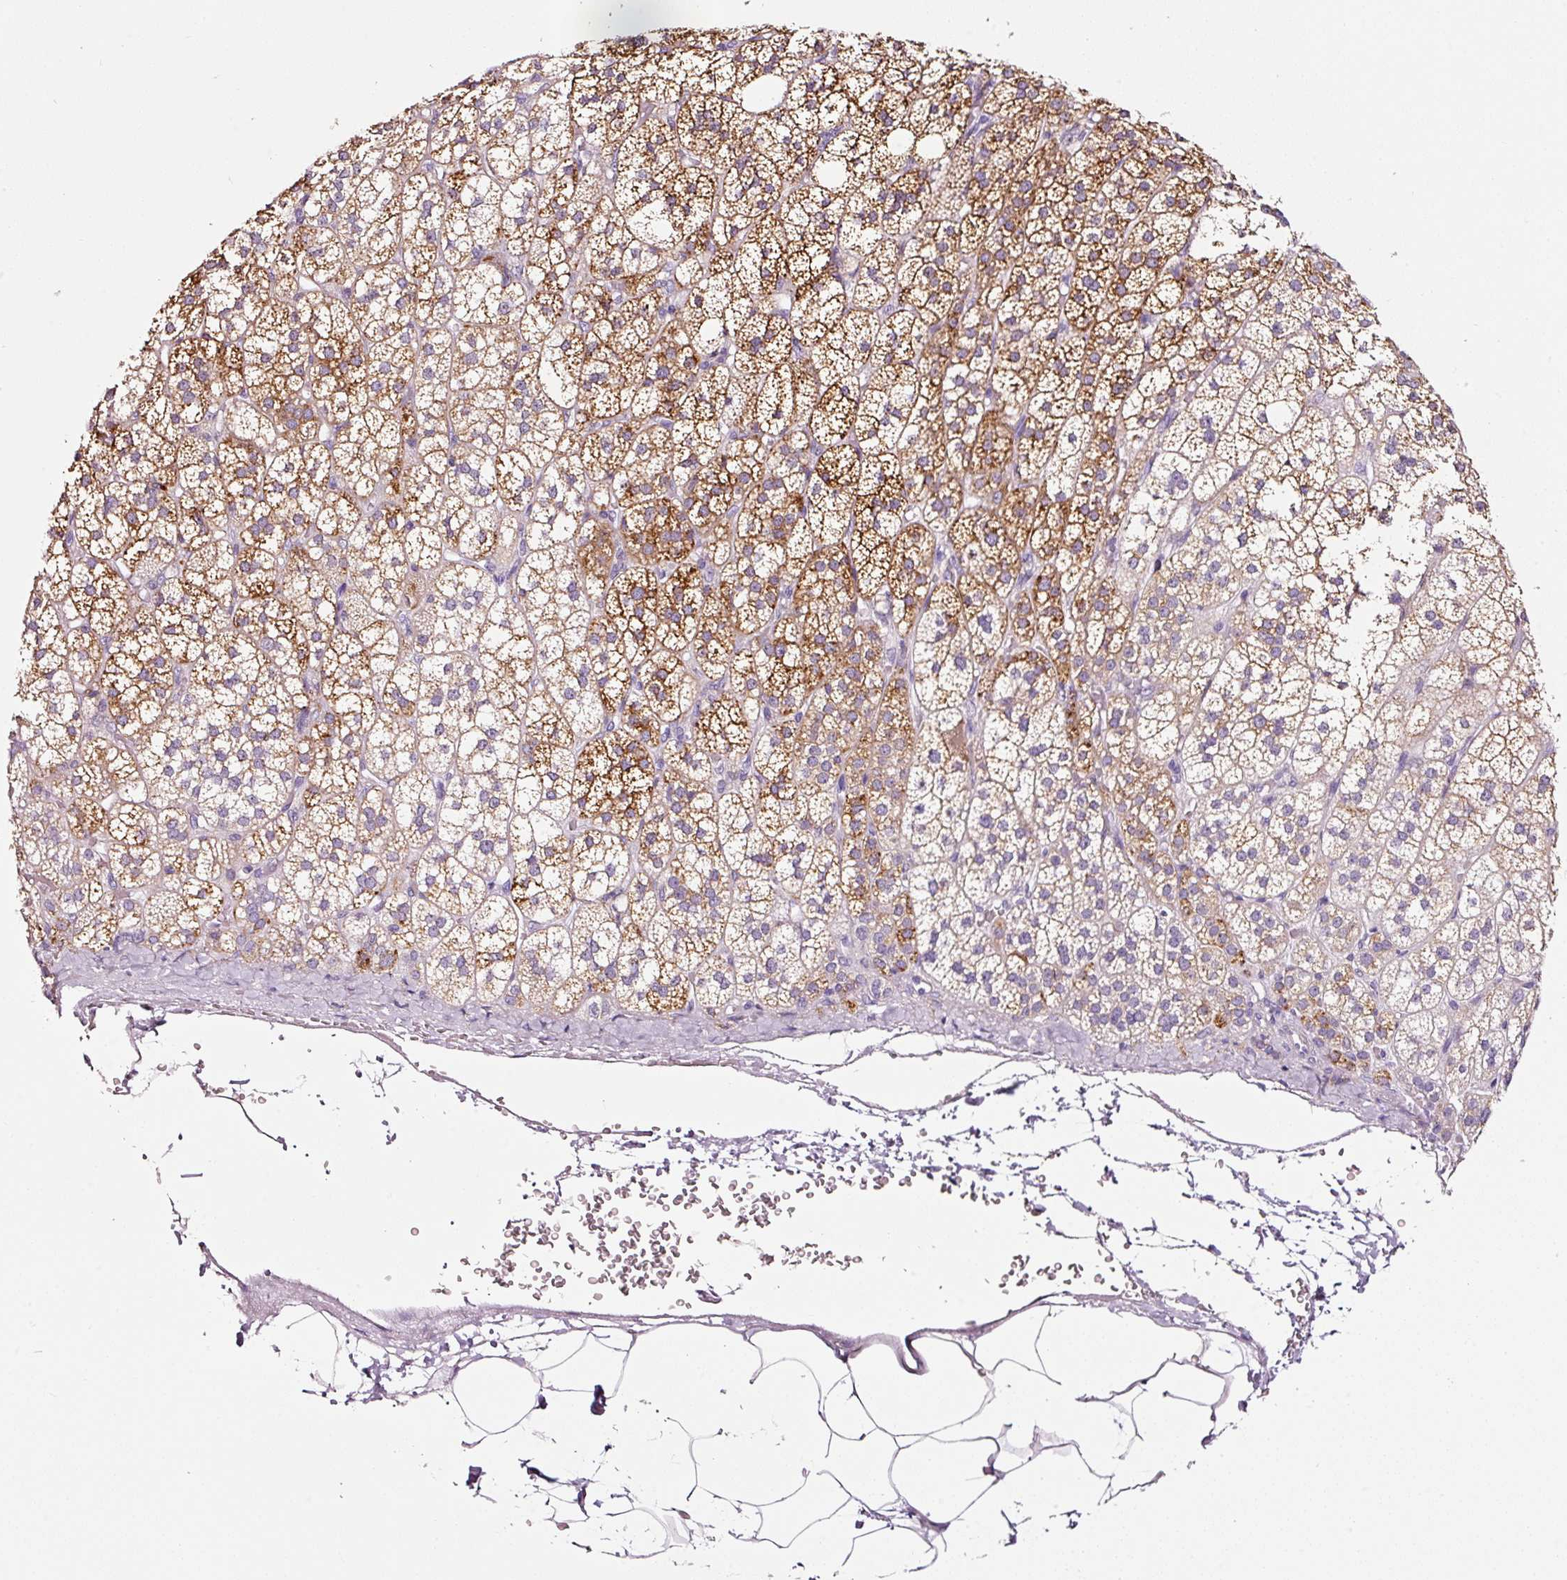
{"staining": {"intensity": "strong", "quantity": "25%-75%", "location": "cytoplasmic/membranous"}, "tissue": "adrenal gland", "cell_type": "Glandular cells", "image_type": "normal", "snomed": [{"axis": "morphology", "description": "Normal tissue, NOS"}, {"axis": "topography", "description": "Adrenal gland"}], "caption": "A micrograph showing strong cytoplasmic/membranous expression in about 25%-75% of glandular cells in benign adrenal gland, as visualized by brown immunohistochemical staining.", "gene": "CYB561A3", "patient": {"sex": "female", "age": 60}}